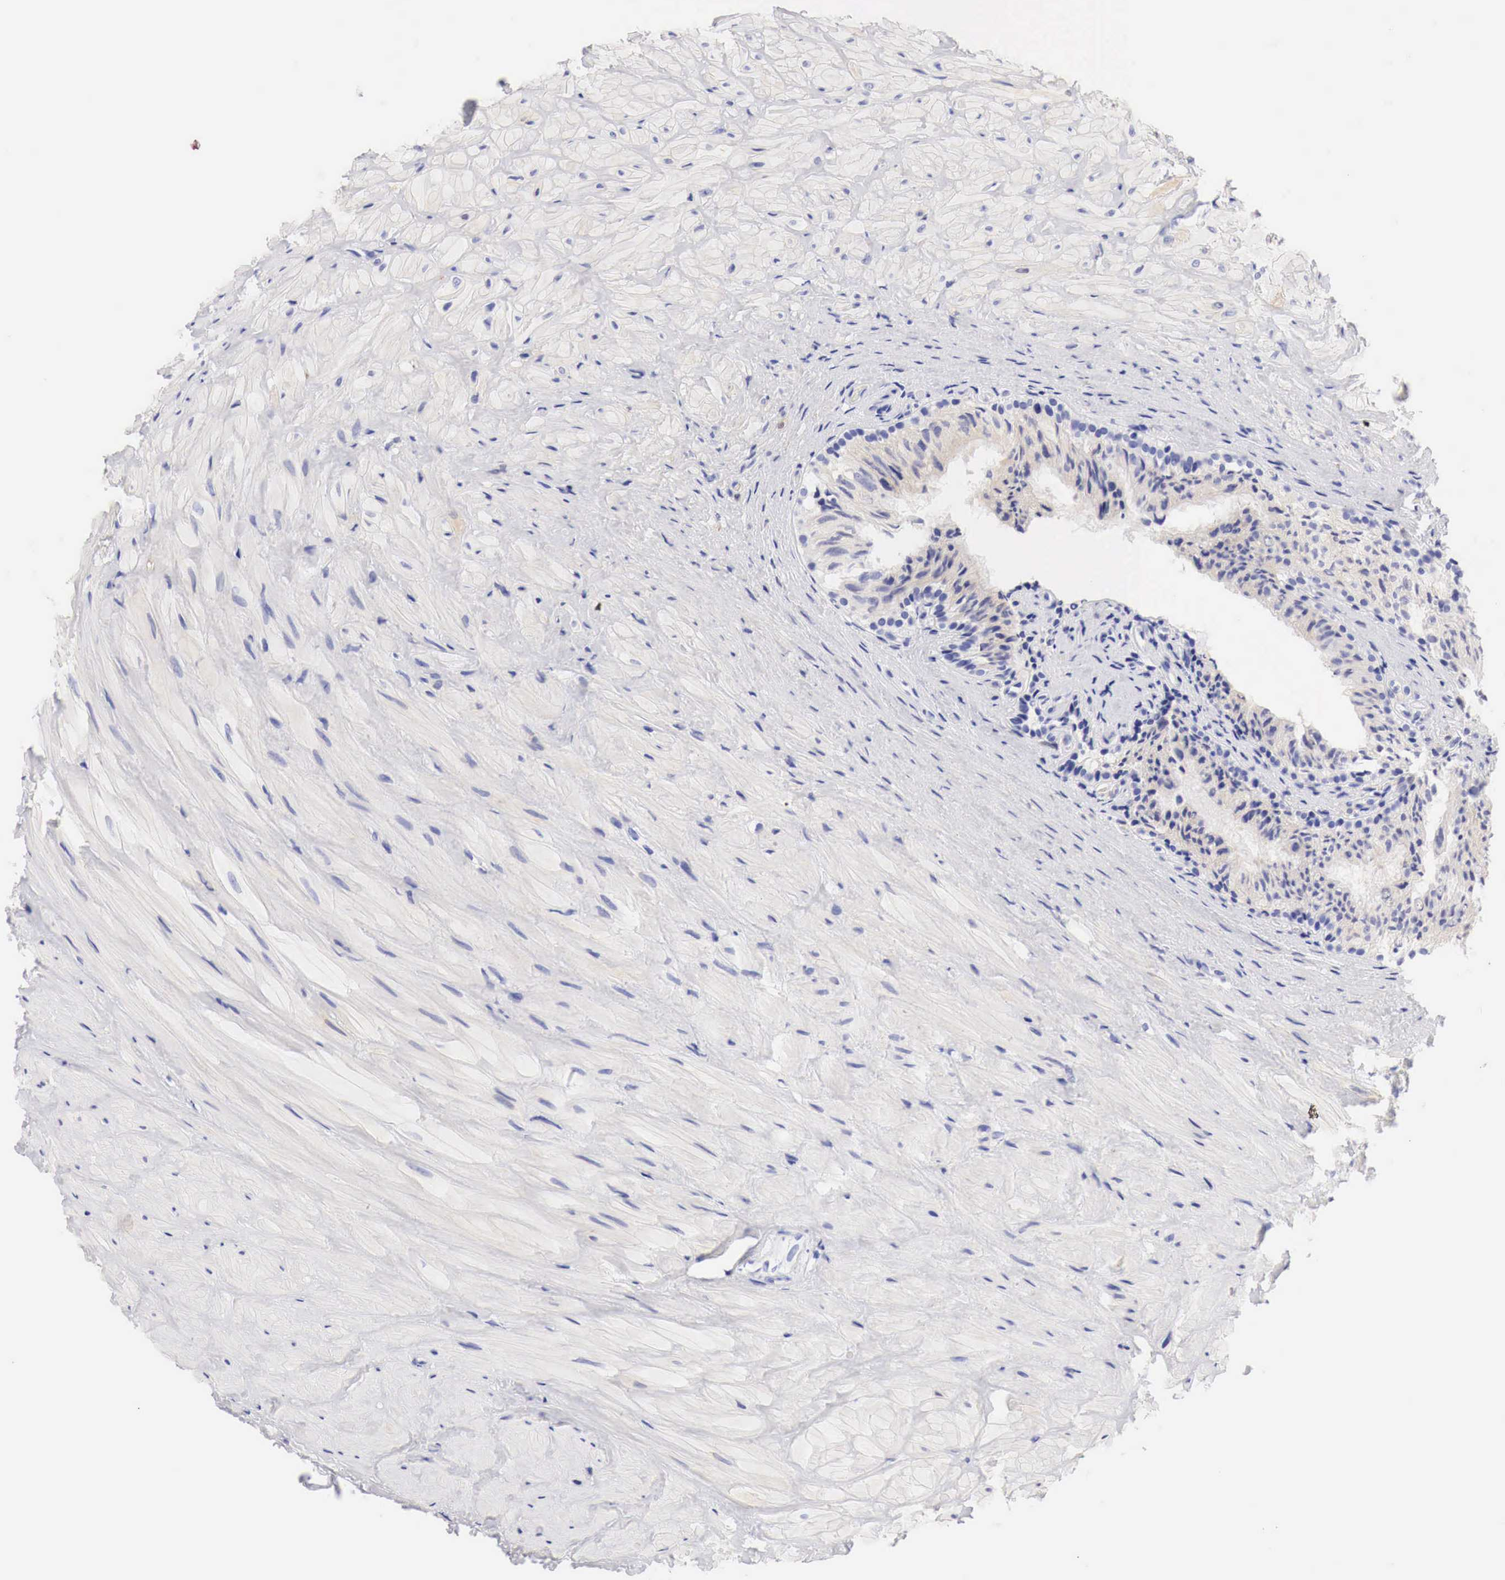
{"staining": {"intensity": "negative", "quantity": "none", "location": "none"}, "tissue": "epididymis", "cell_type": "Glandular cells", "image_type": "normal", "snomed": [{"axis": "morphology", "description": "Normal tissue, NOS"}, {"axis": "topography", "description": "Epididymis"}], "caption": "Epididymis was stained to show a protein in brown. There is no significant positivity in glandular cells. The staining is performed using DAB brown chromogen with nuclei counter-stained in using hematoxylin.", "gene": "CDKN2A", "patient": {"sex": "male", "age": 37}}